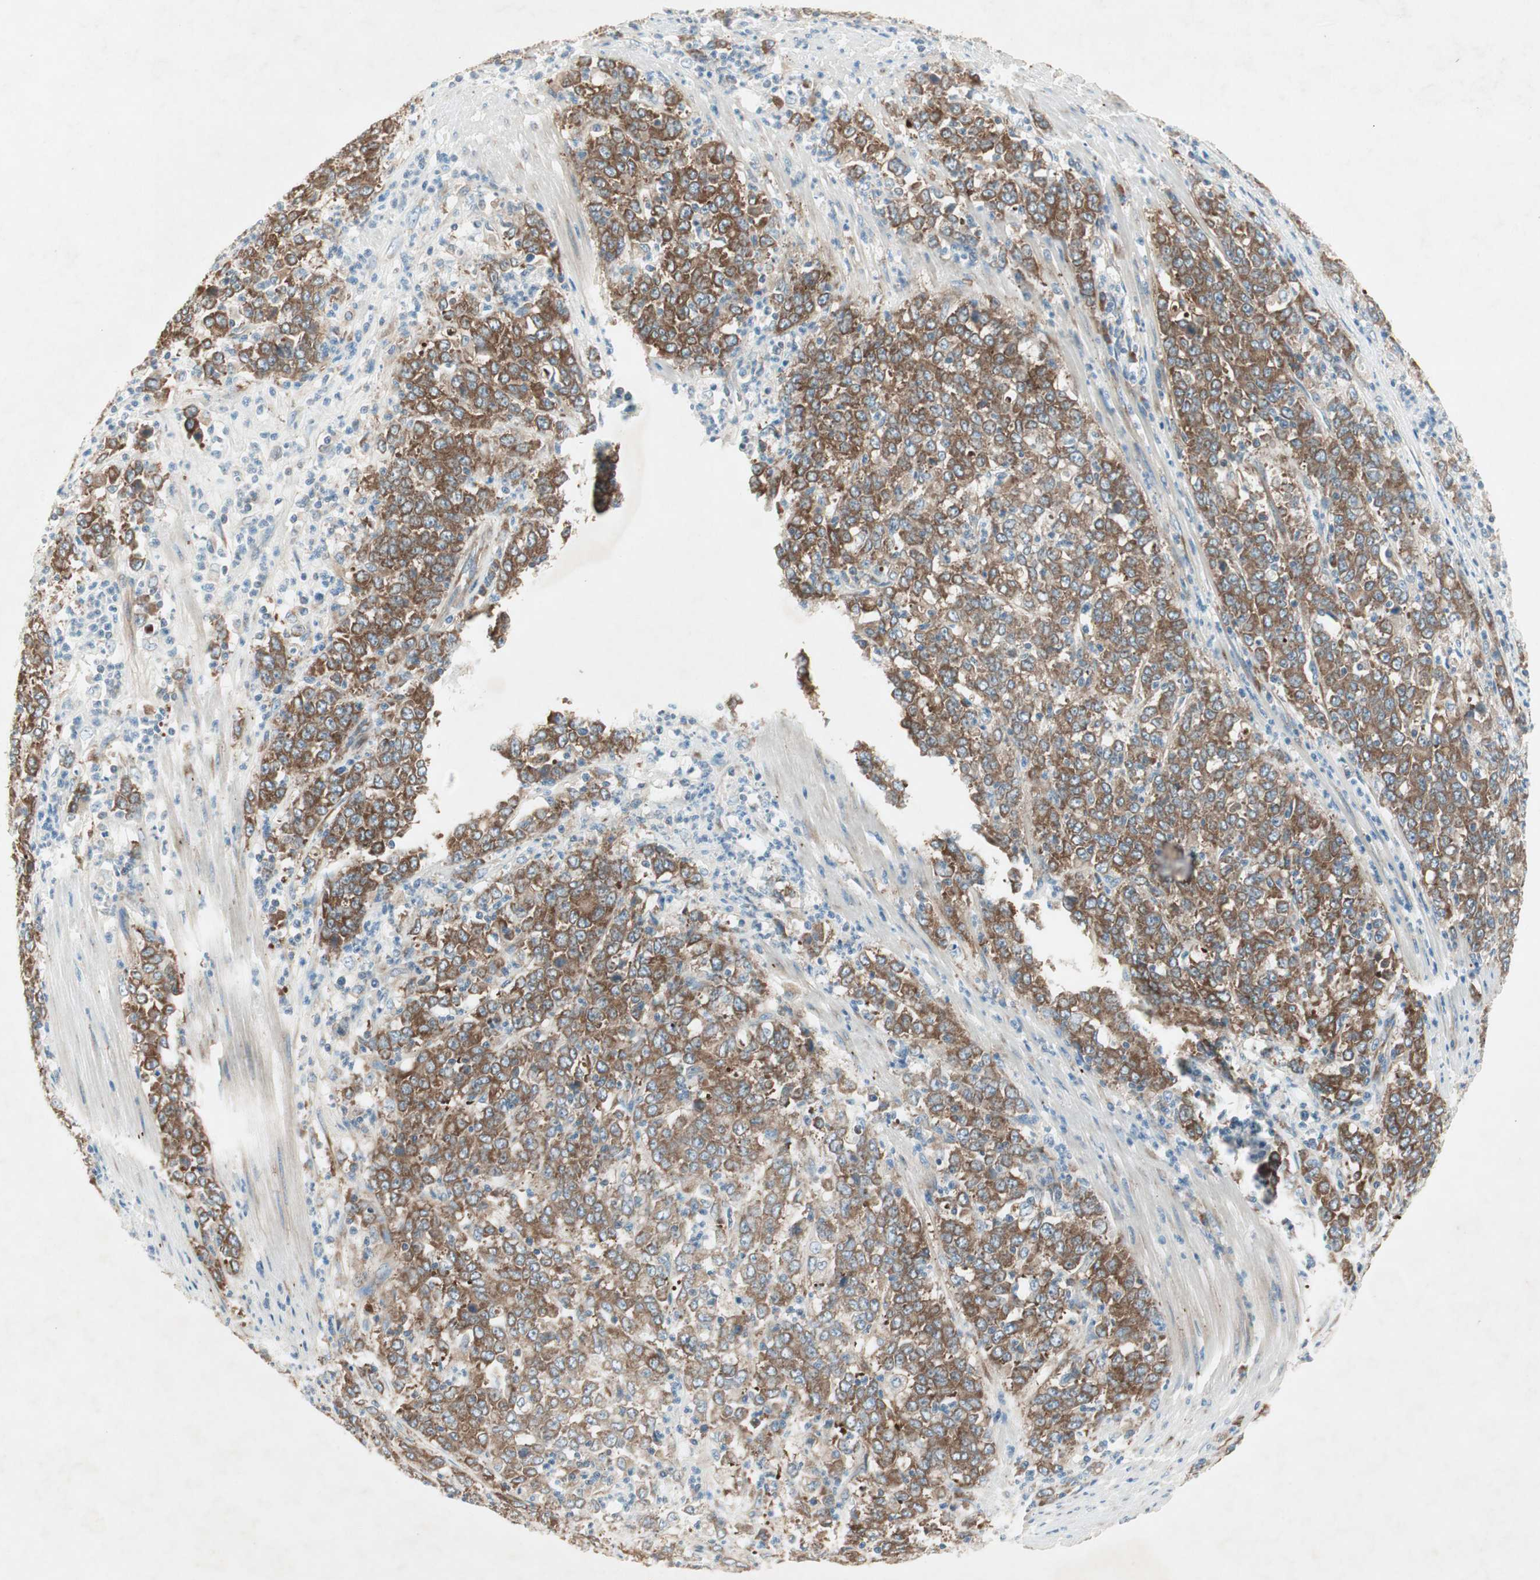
{"staining": {"intensity": "moderate", "quantity": ">75%", "location": "cytoplasmic/membranous"}, "tissue": "stomach cancer", "cell_type": "Tumor cells", "image_type": "cancer", "snomed": [{"axis": "morphology", "description": "Adenocarcinoma, NOS"}, {"axis": "topography", "description": "Stomach, lower"}], "caption": "High-power microscopy captured an IHC image of adenocarcinoma (stomach), revealing moderate cytoplasmic/membranous positivity in approximately >75% of tumor cells.", "gene": "RPL23", "patient": {"sex": "female", "age": 71}}